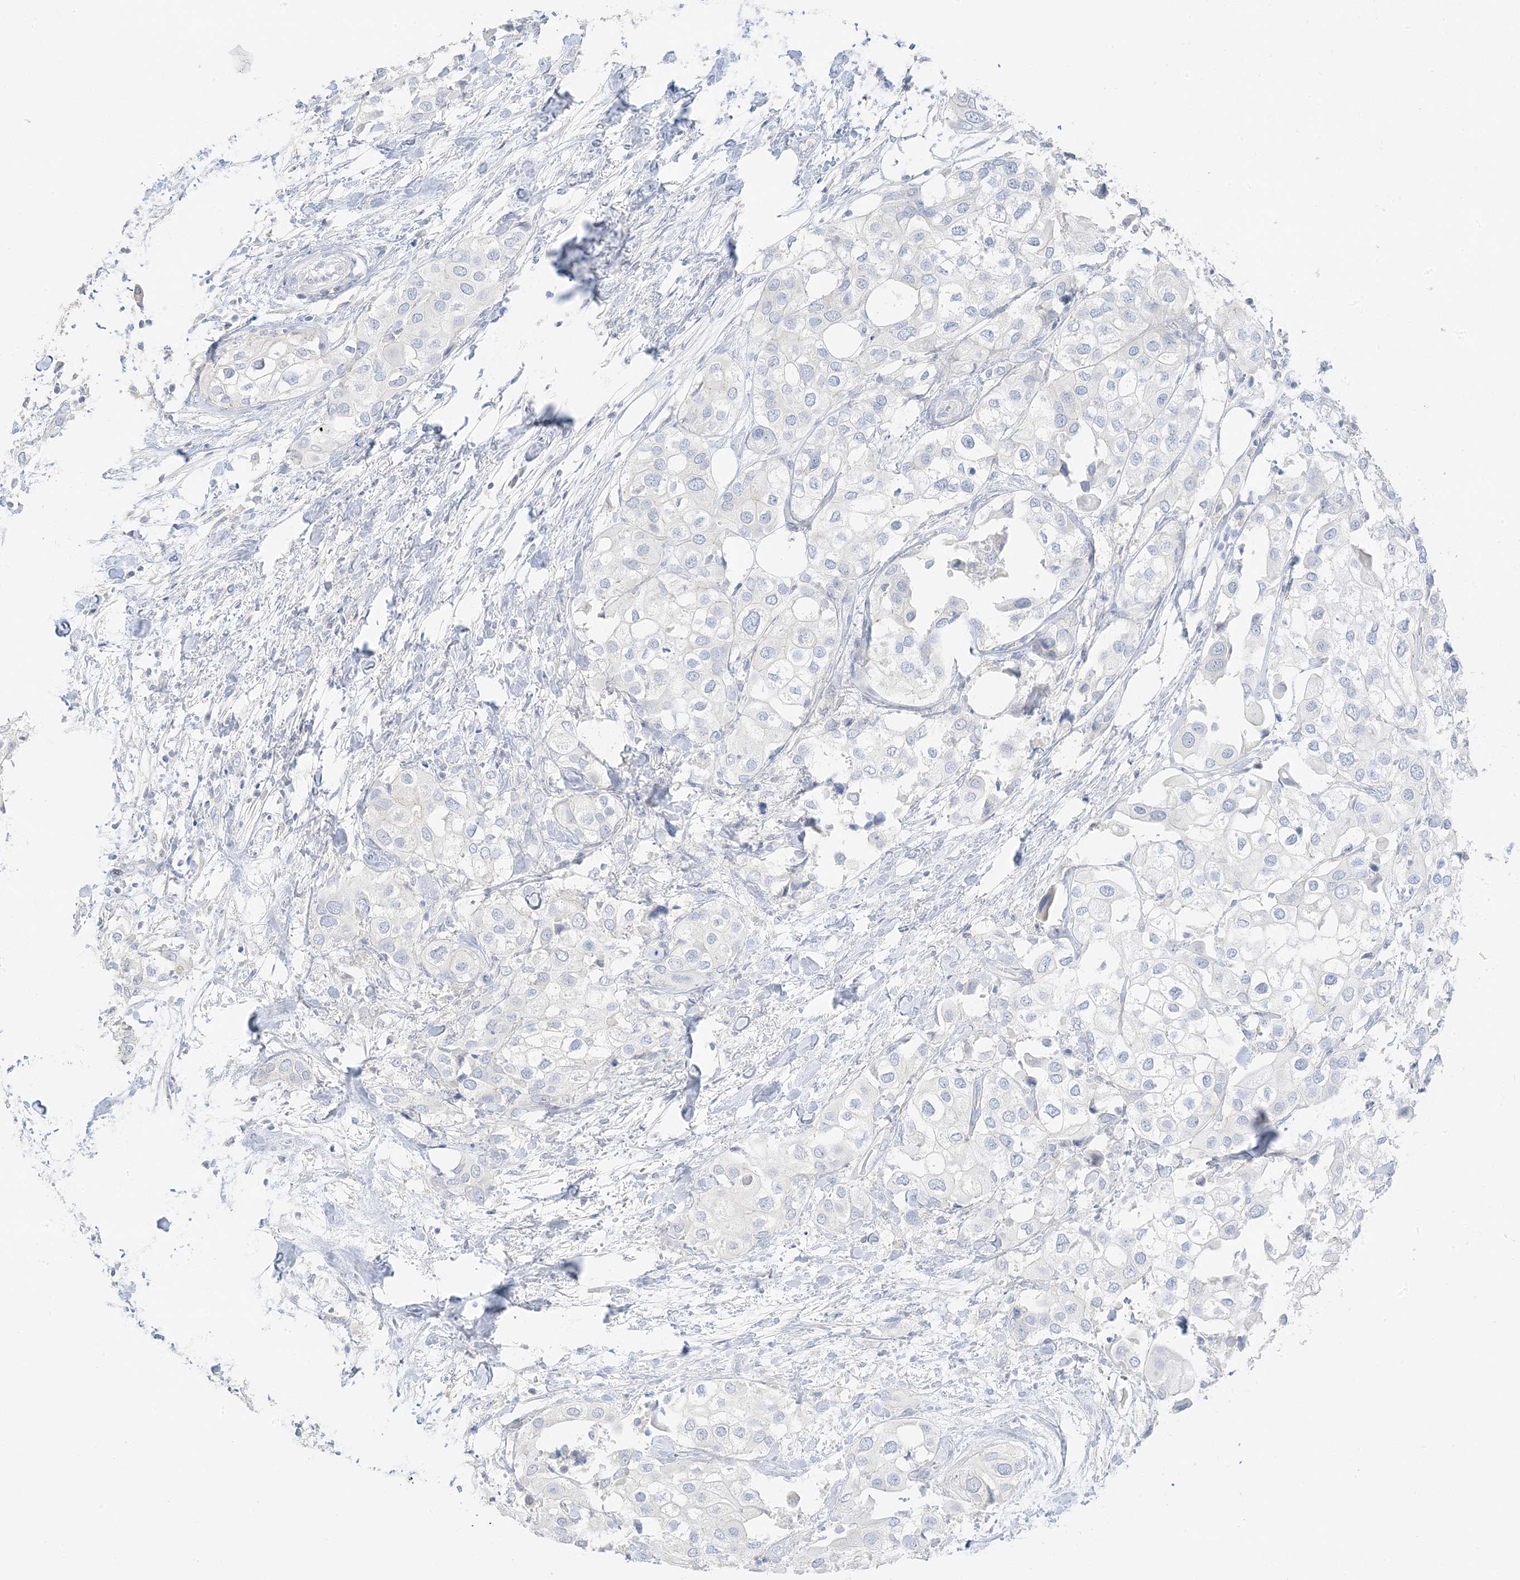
{"staining": {"intensity": "negative", "quantity": "none", "location": "none"}, "tissue": "urothelial cancer", "cell_type": "Tumor cells", "image_type": "cancer", "snomed": [{"axis": "morphology", "description": "Urothelial carcinoma, High grade"}, {"axis": "topography", "description": "Urinary bladder"}], "caption": "Immunohistochemical staining of human high-grade urothelial carcinoma shows no significant positivity in tumor cells.", "gene": "ZBTB41", "patient": {"sex": "male", "age": 64}}